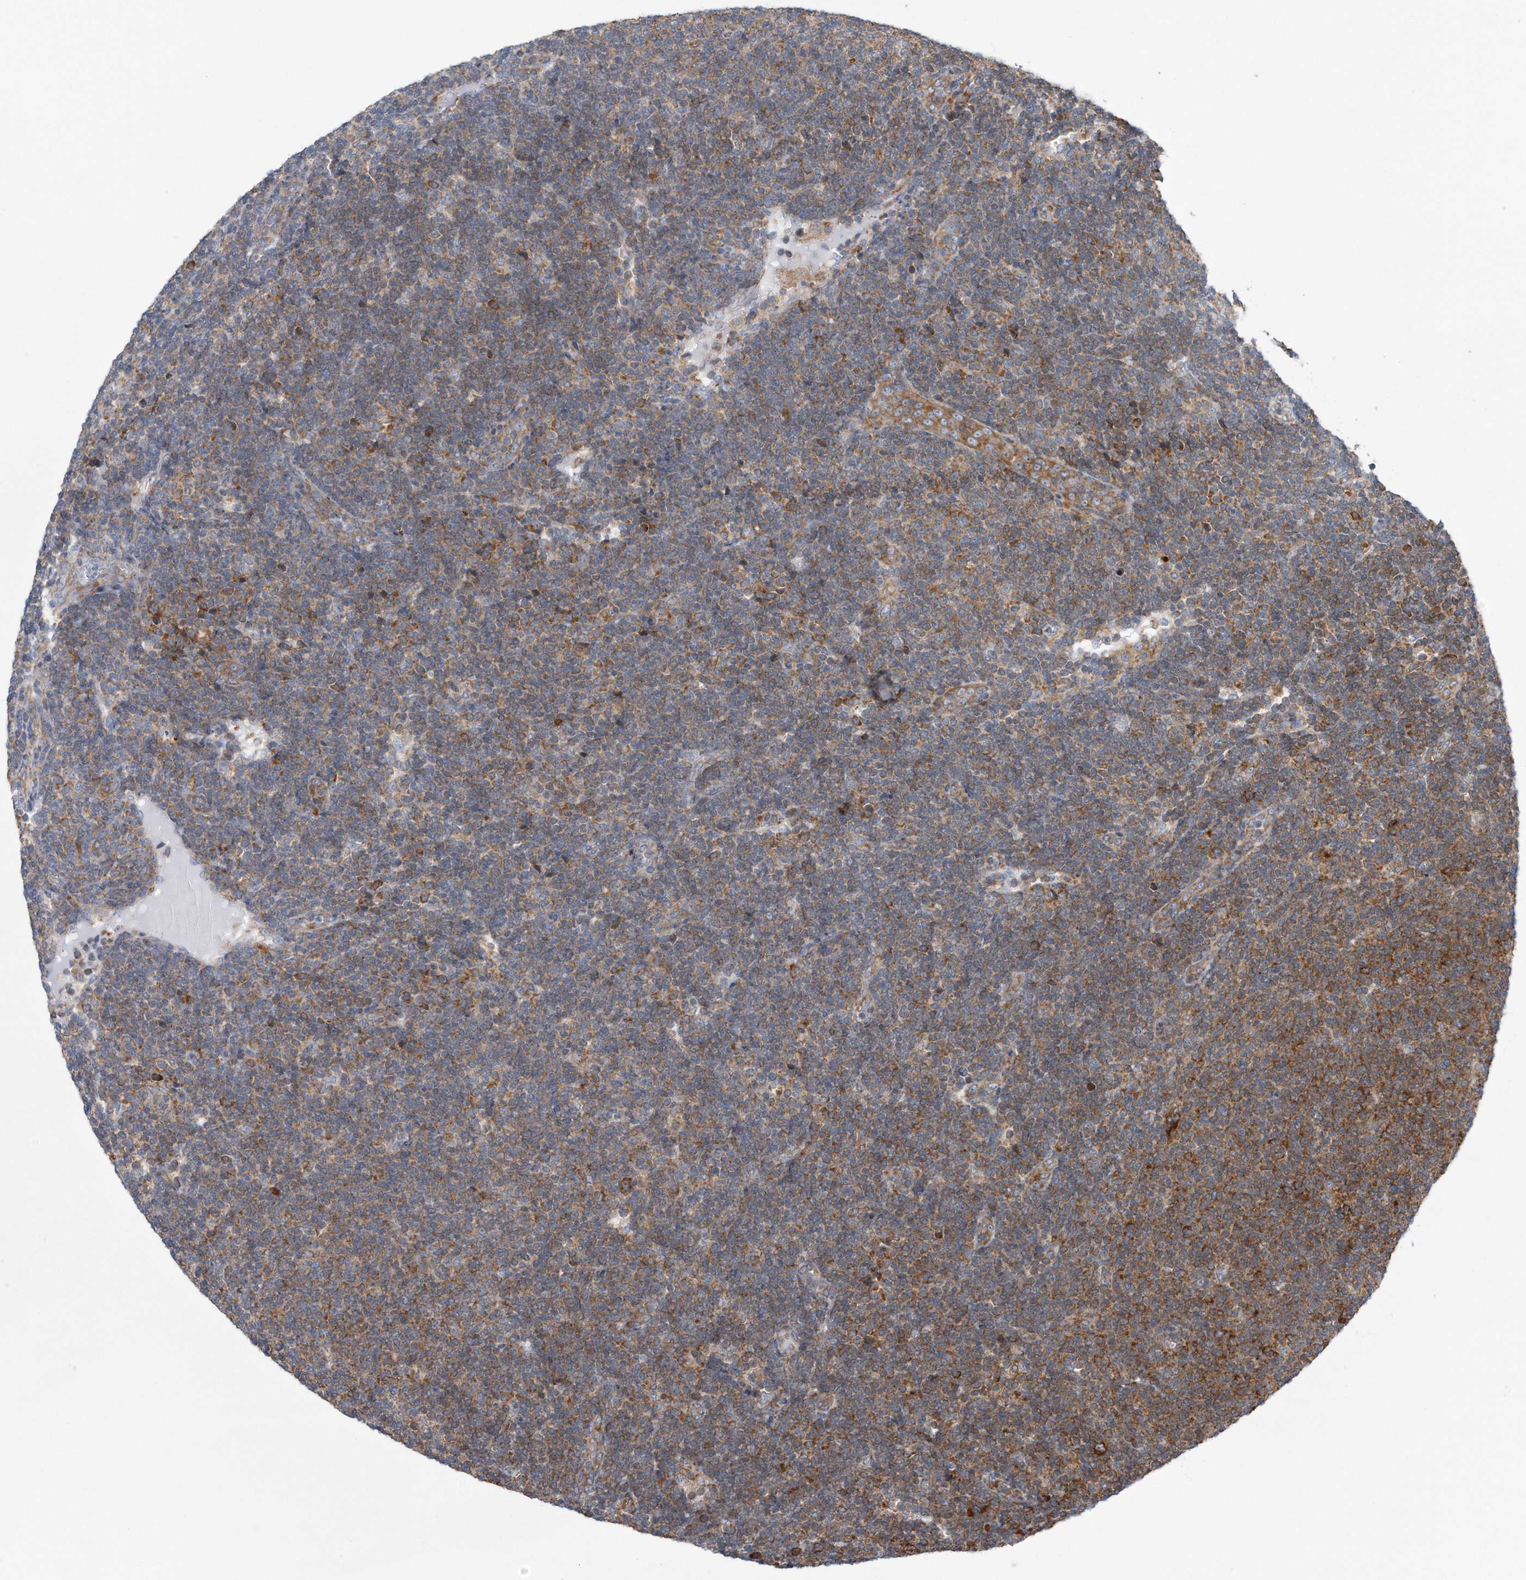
{"staining": {"intensity": "moderate", "quantity": ">75%", "location": "cytoplasmic/membranous"}, "tissue": "lymphoma", "cell_type": "Tumor cells", "image_type": "cancer", "snomed": [{"axis": "morphology", "description": "Malignant lymphoma, non-Hodgkin's type, Low grade"}, {"axis": "topography", "description": "Lymph node"}], "caption": "Immunohistochemical staining of lymphoma exhibits medium levels of moderate cytoplasmic/membranous positivity in approximately >75% of tumor cells. The staining is performed using DAB brown chromogen to label protein expression. The nuclei are counter-stained blue using hematoxylin.", "gene": "RPL26L1", "patient": {"sex": "male", "age": 66}}